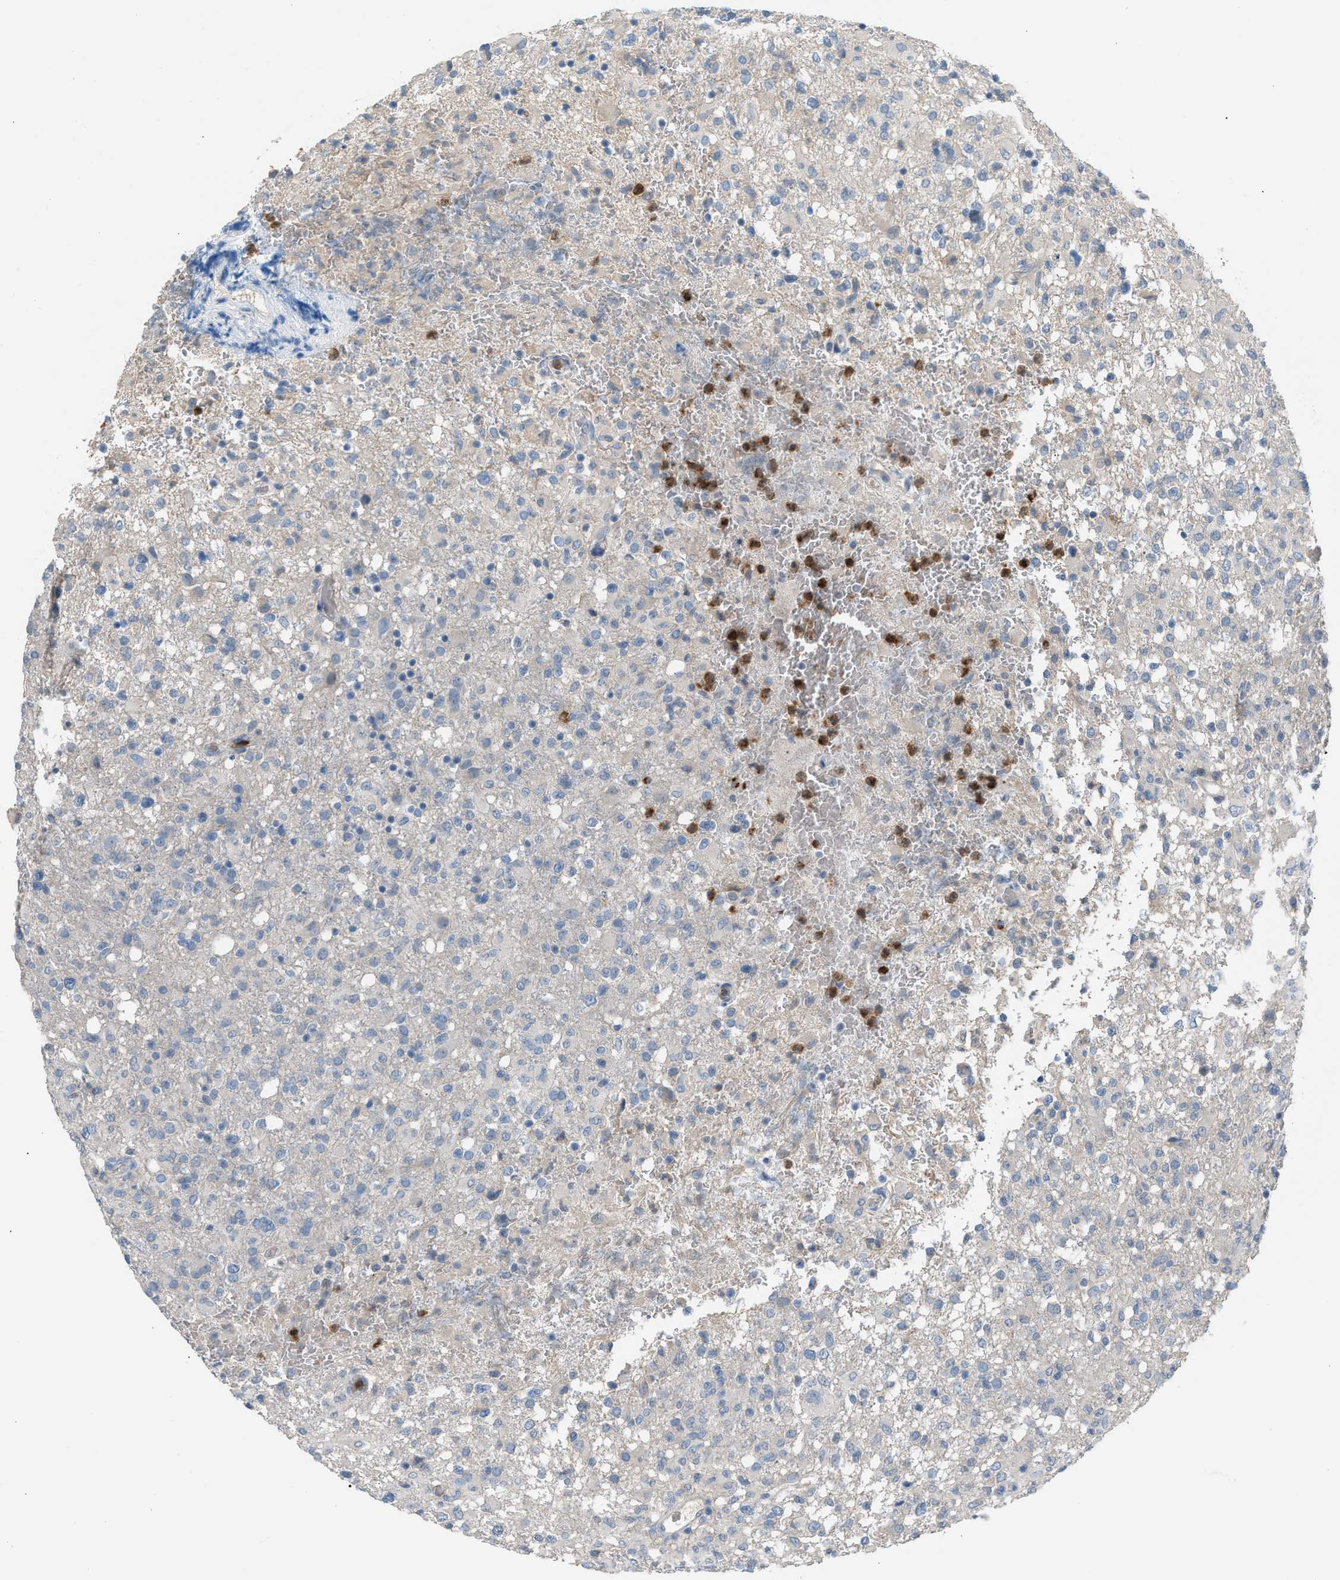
{"staining": {"intensity": "negative", "quantity": "none", "location": "none"}, "tissue": "glioma", "cell_type": "Tumor cells", "image_type": "cancer", "snomed": [{"axis": "morphology", "description": "Glioma, malignant, High grade"}, {"axis": "topography", "description": "Brain"}], "caption": "Malignant glioma (high-grade) was stained to show a protein in brown. There is no significant expression in tumor cells.", "gene": "CFAP77", "patient": {"sex": "female", "age": 57}}